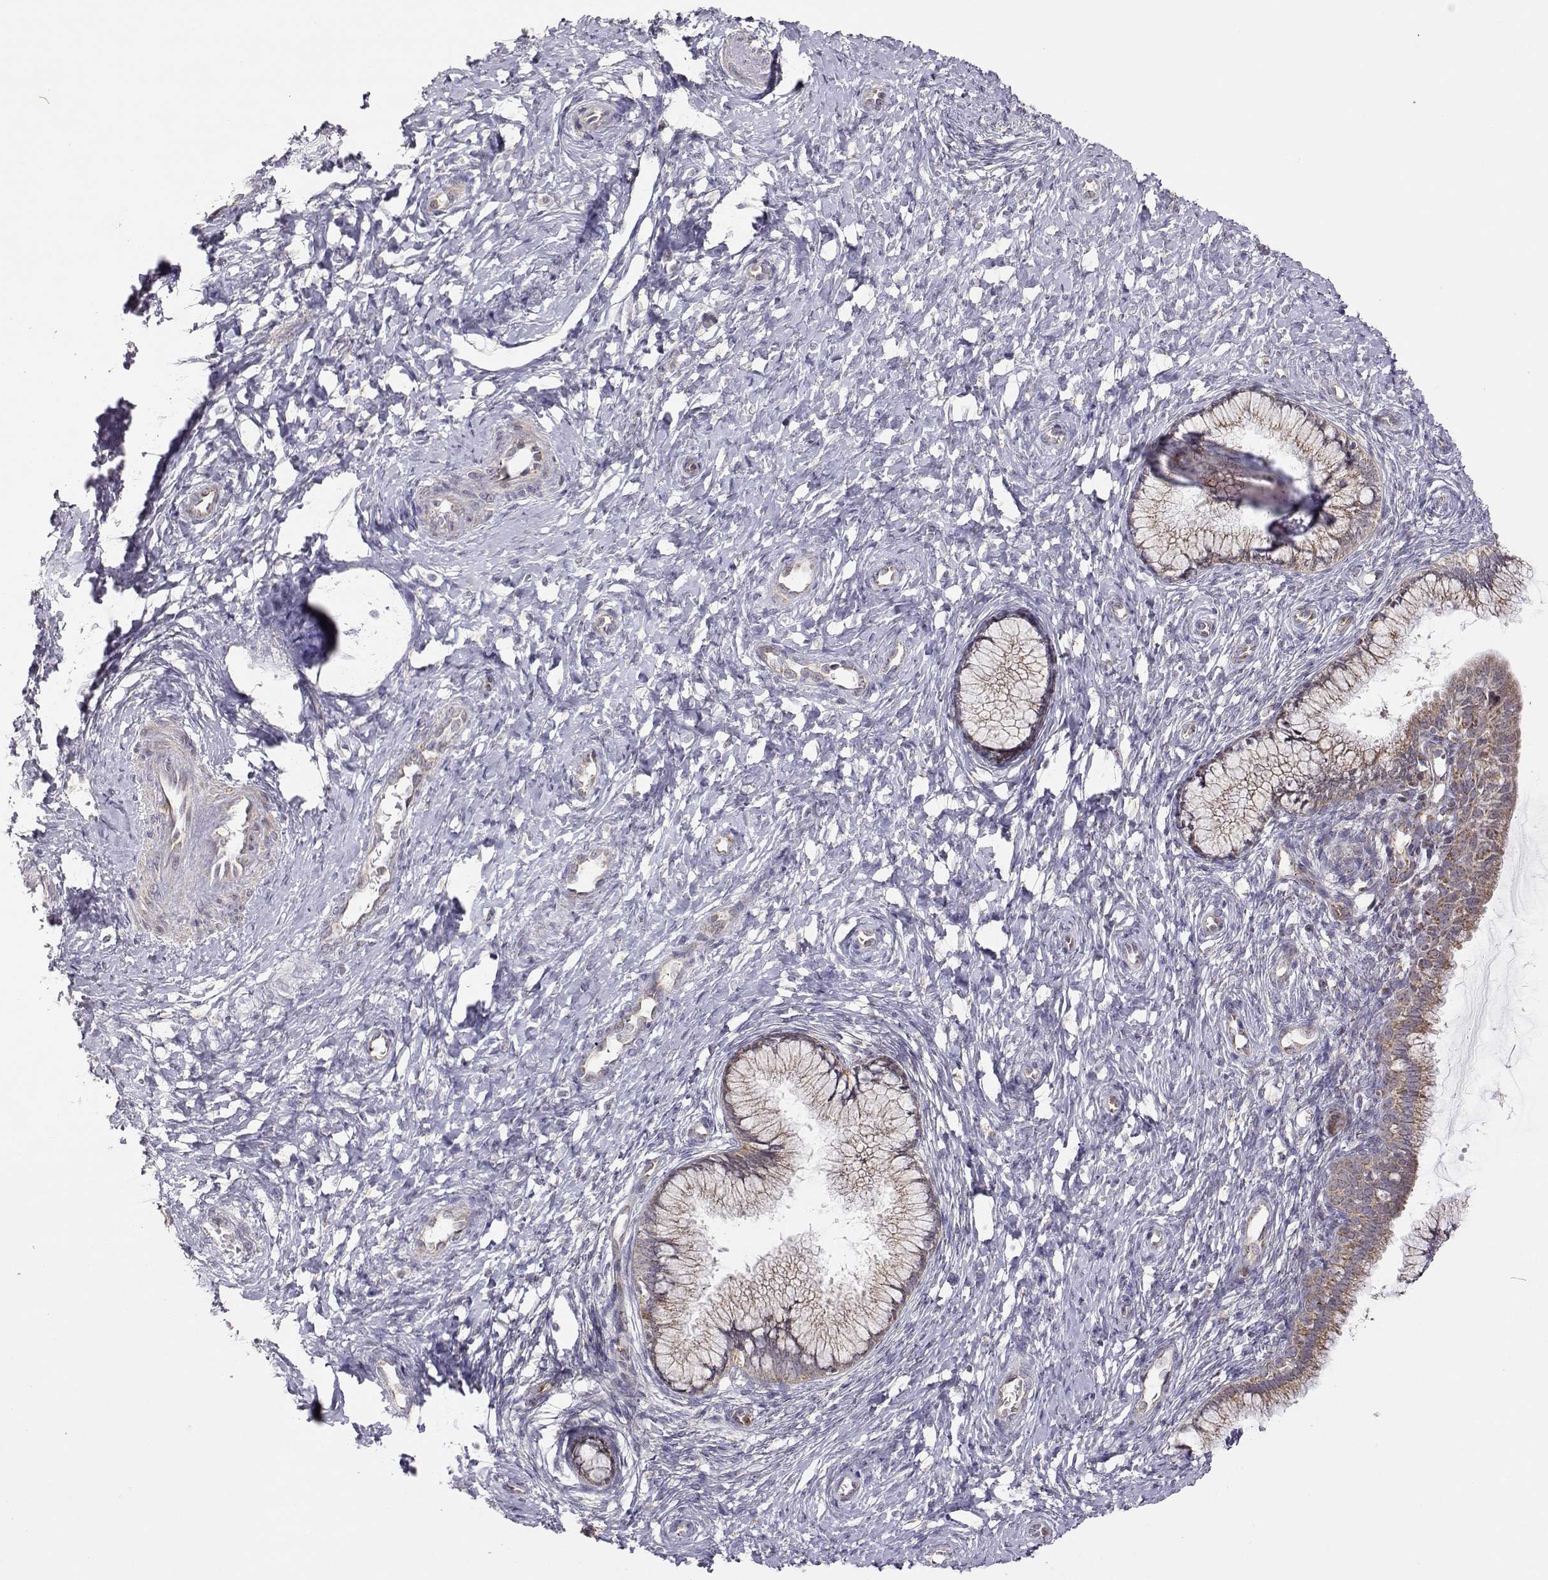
{"staining": {"intensity": "moderate", "quantity": "25%-75%", "location": "cytoplasmic/membranous"}, "tissue": "cervix", "cell_type": "Glandular cells", "image_type": "normal", "snomed": [{"axis": "morphology", "description": "Normal tissue, NOS"}, {"axis": "topography", "description": "Cervix"}], "caption": "A high-resolution image shows immunohistochemistry (IHC) staining of normal cervix, which reveals moderate cytoplasmic/membranous expression in about 25%-75% of glandular cells.", "gene": "EXOG", "patient": {"sex": "female", "age": 37}}